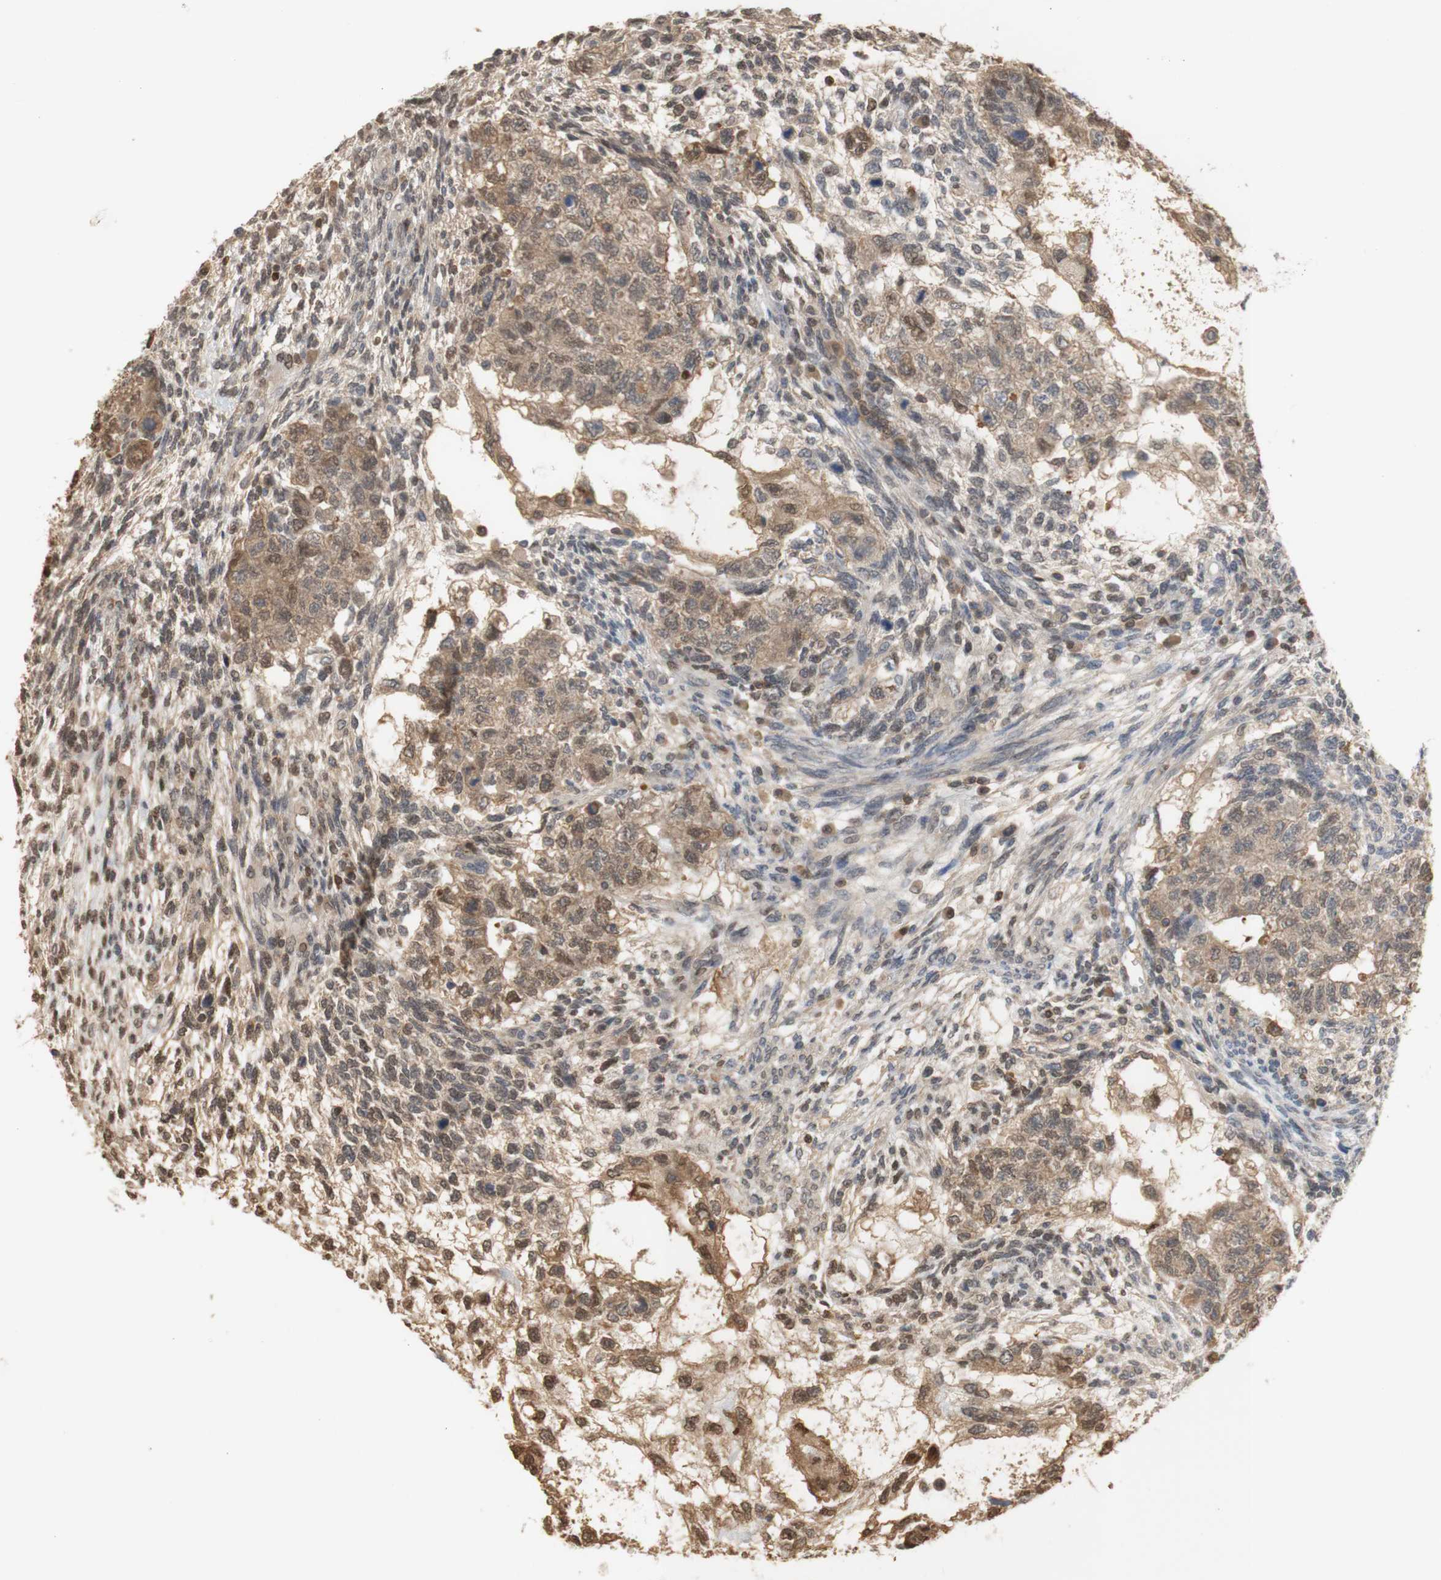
{"staining": {"intensity": "moderate", "quantity": ">75%", "location": "cytoplasmic/membranous,nuclear"}, "tissue": "testis cancer", "cell_type": "Tumor cells", "image_type": "cancer", "snomed": [{"axis": "morphology", "description": "Normal tissue, NOS"}, {"axis": "morphology", "description": "Carcinoma, Embryonal, NOS"}, {"axis": "topography", "description": "Testis"}], "caption": "Immunohistochemical staining of human testis cancer (embryonal carcinoma) exhibits medium levels of moderate cytoplasmic/membranous and nuclear expression in about >75% of tumor cells. The staining was performed using DAB to visualize the protein expression in brown, while the nuclei were stained in blue with hematoxylin (Magnification: 20x).", "gene": "NAP1L4", "patient": {"sex": "male", "age": 36}}